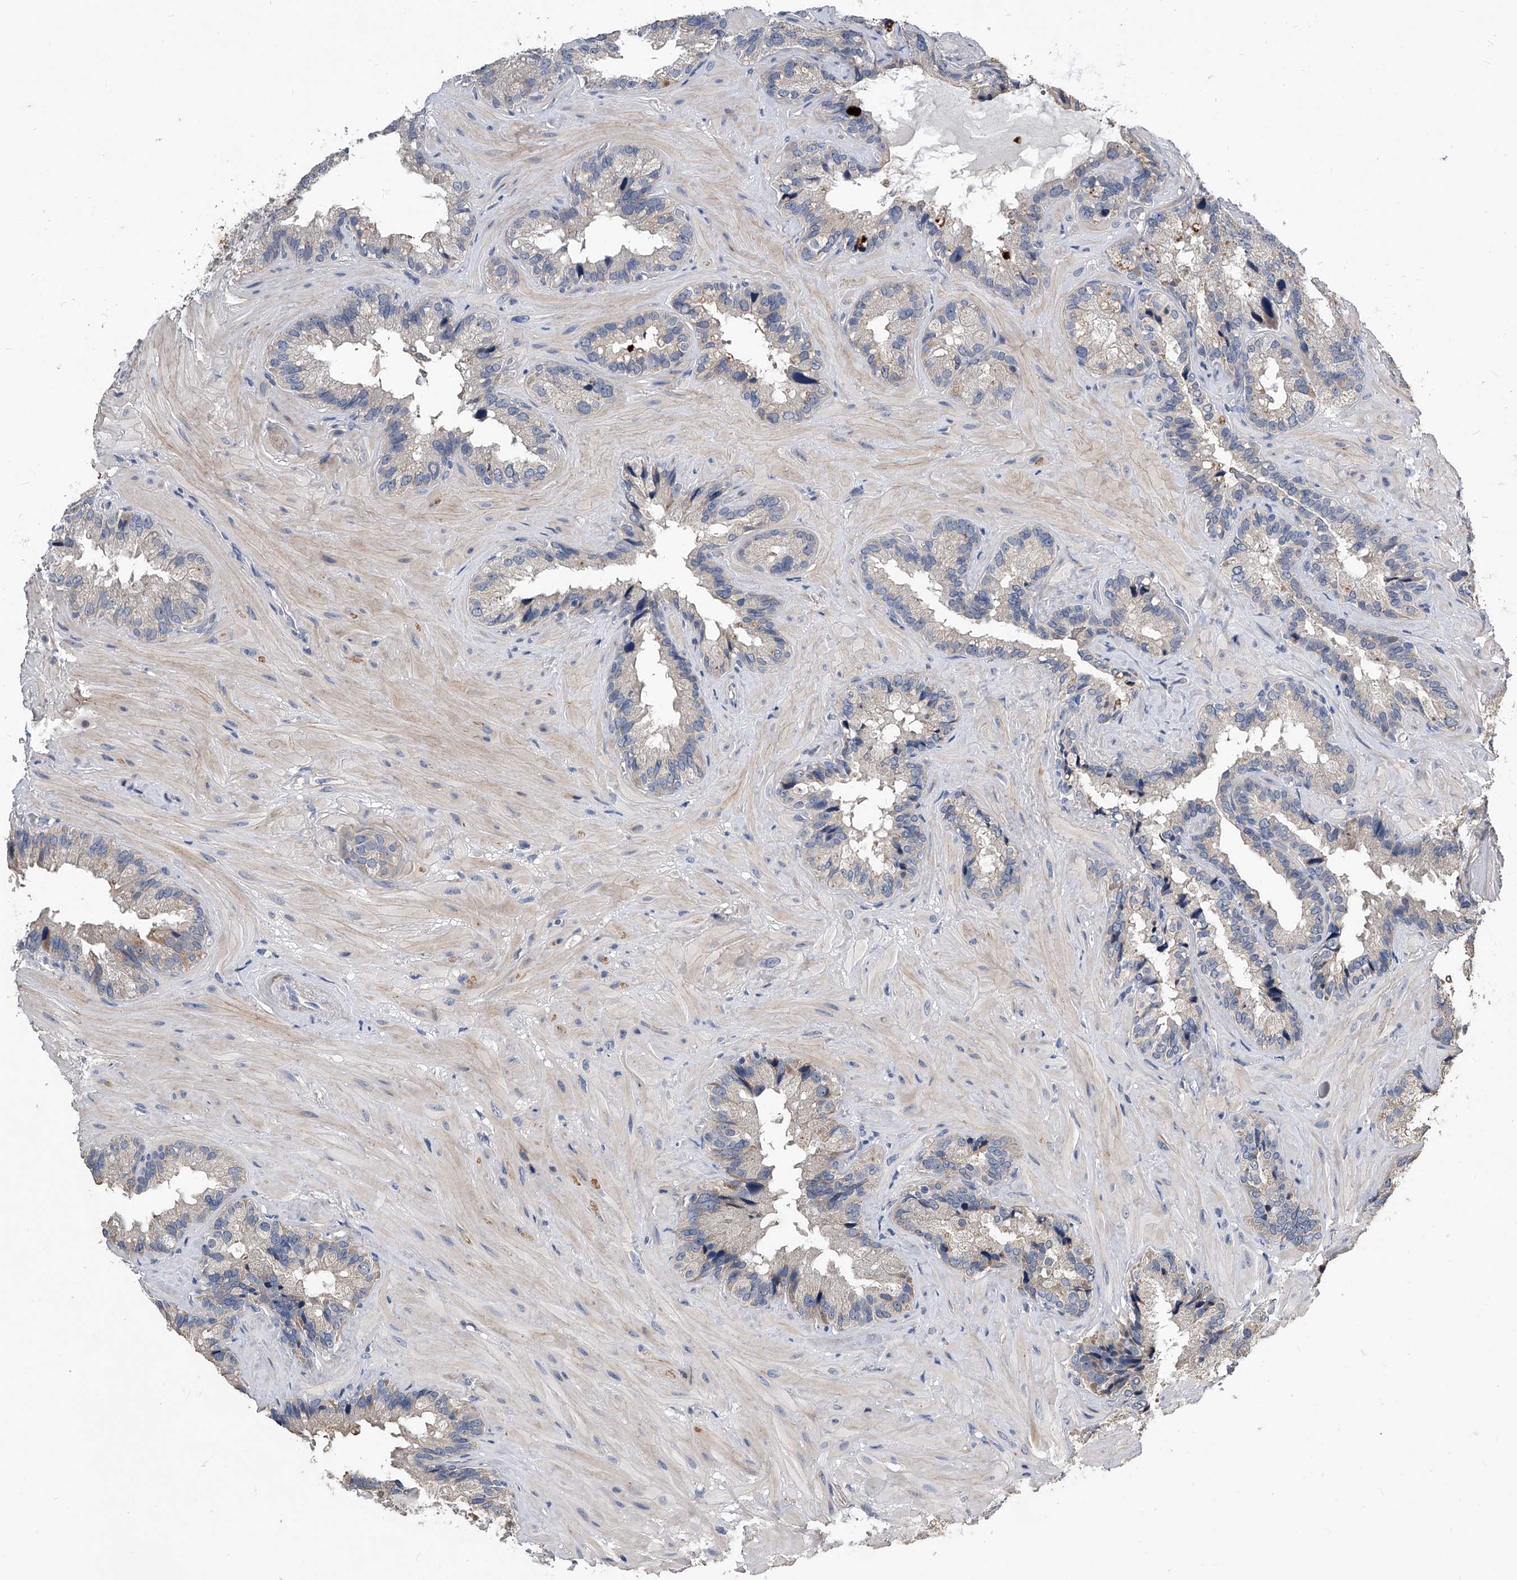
{"staining": {"intensity": "negative", "quantity": "none", "location": "none"}, "tissue": "seminal vesicle", "cell_type": "Glandular cells", "image_type": "normal", "snomed": [{"axis": "morphology", "description": "Normal tissue, NOS"}, {"axis": "topography", "description": "Prostate"}, {"axis": "topography", "description": "Seminal veicle"}], "caption": "IHC image of normal seminal vesicle: human seminal vesicle stained with DAB (3,3'-diaminobenzidine) shows no significant protein expression in glandular cells.", "gene": "PHACTR1", "patient": {"sex": "male", "age": 68}}